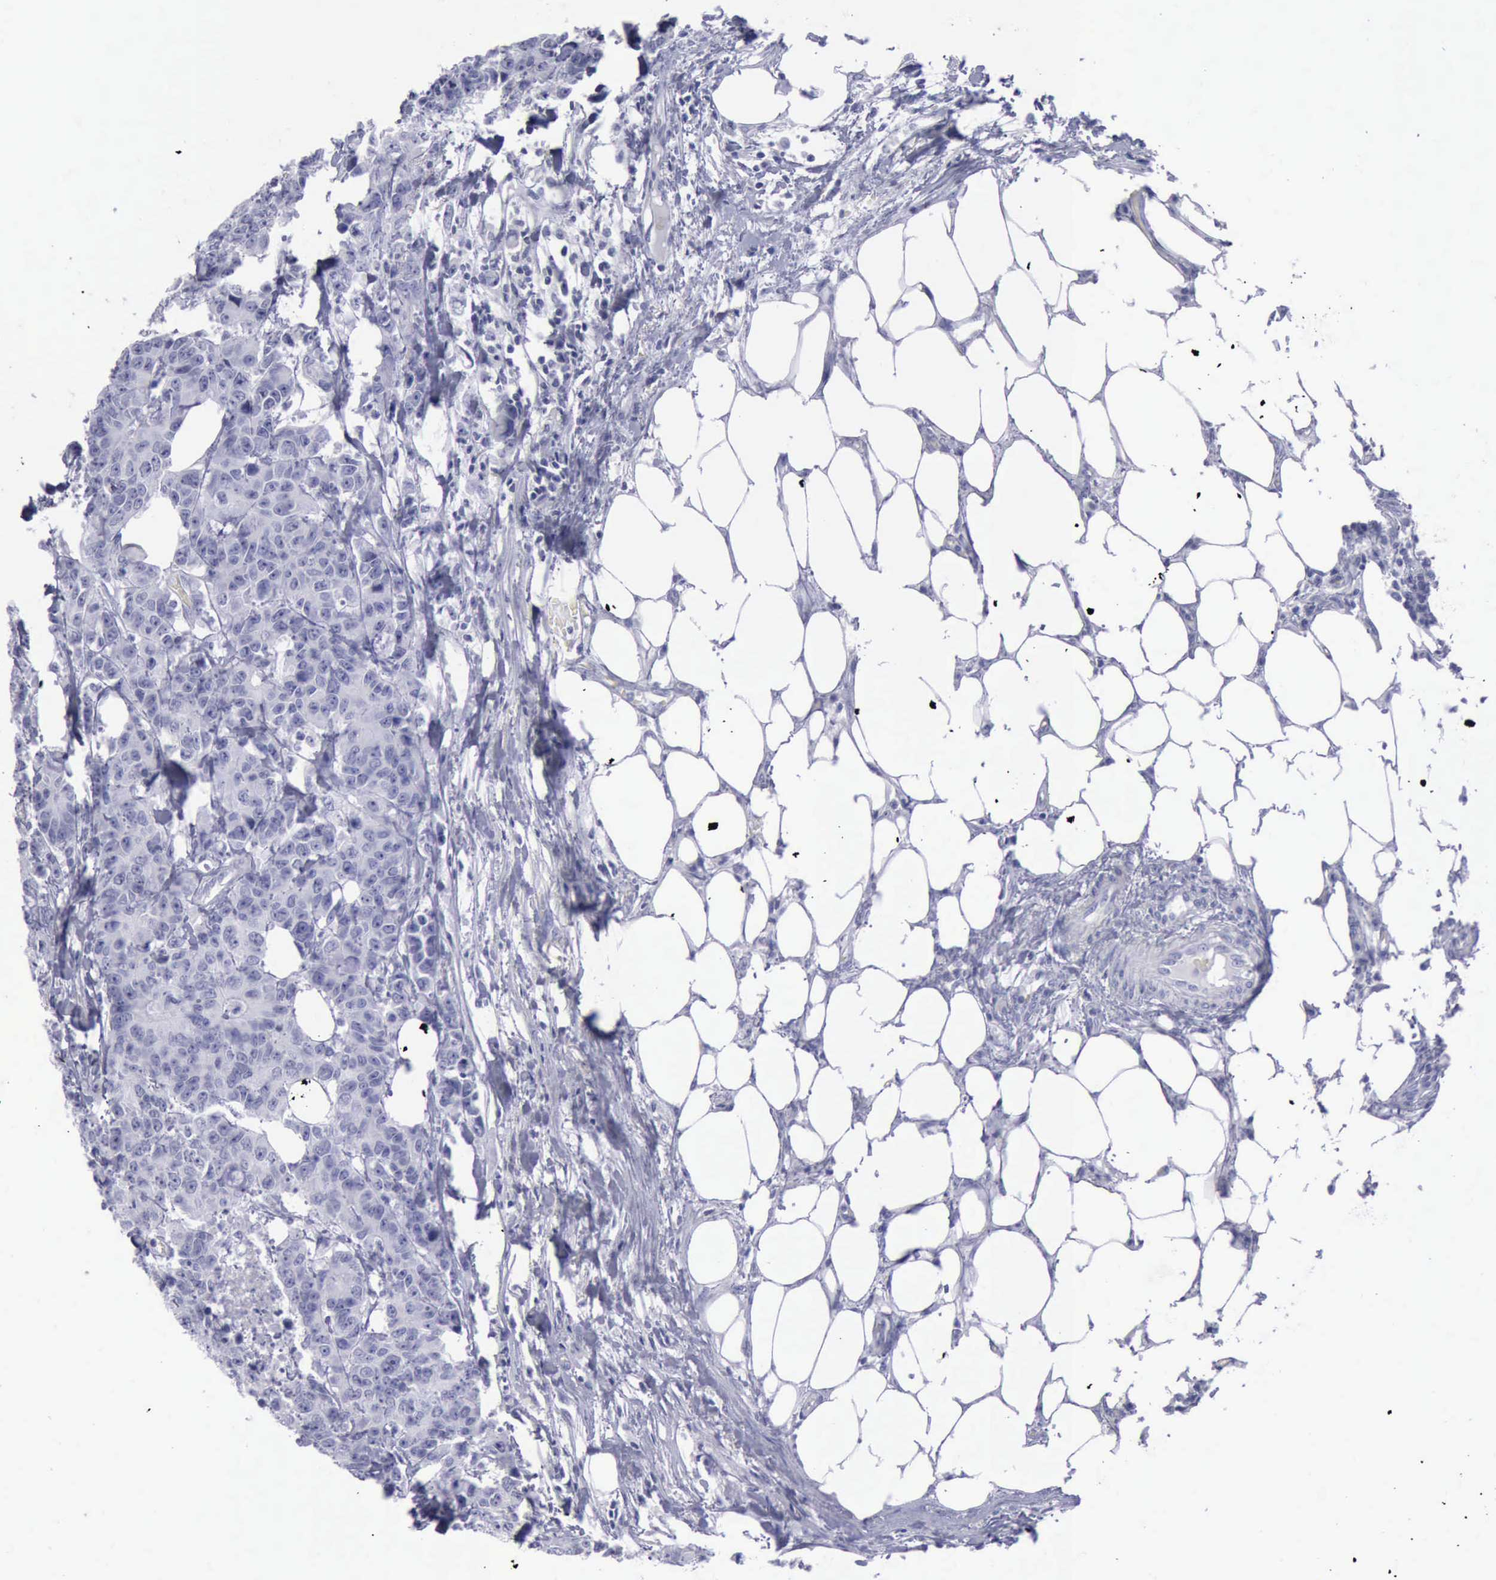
{"staining": {"intensity": "negative", "quantity": "none", "location": "none"}, "tissue": "colorectal cancer", "cell_type": "Tumor cells", "image_type": "cancer", "snomed": [{"axis": "morphology", "description": "Adenocarcinoma, NOS"}, {"axis": "topography", "description": "Colon"}], "caption": "DAB immunohistochemical staining of human colorectal cancer demonstrates no significant staining in tumor cells. Nuclei are stained in blue.", "gene": "KRT13", "patient": {"sex": "female", "age": 86}}